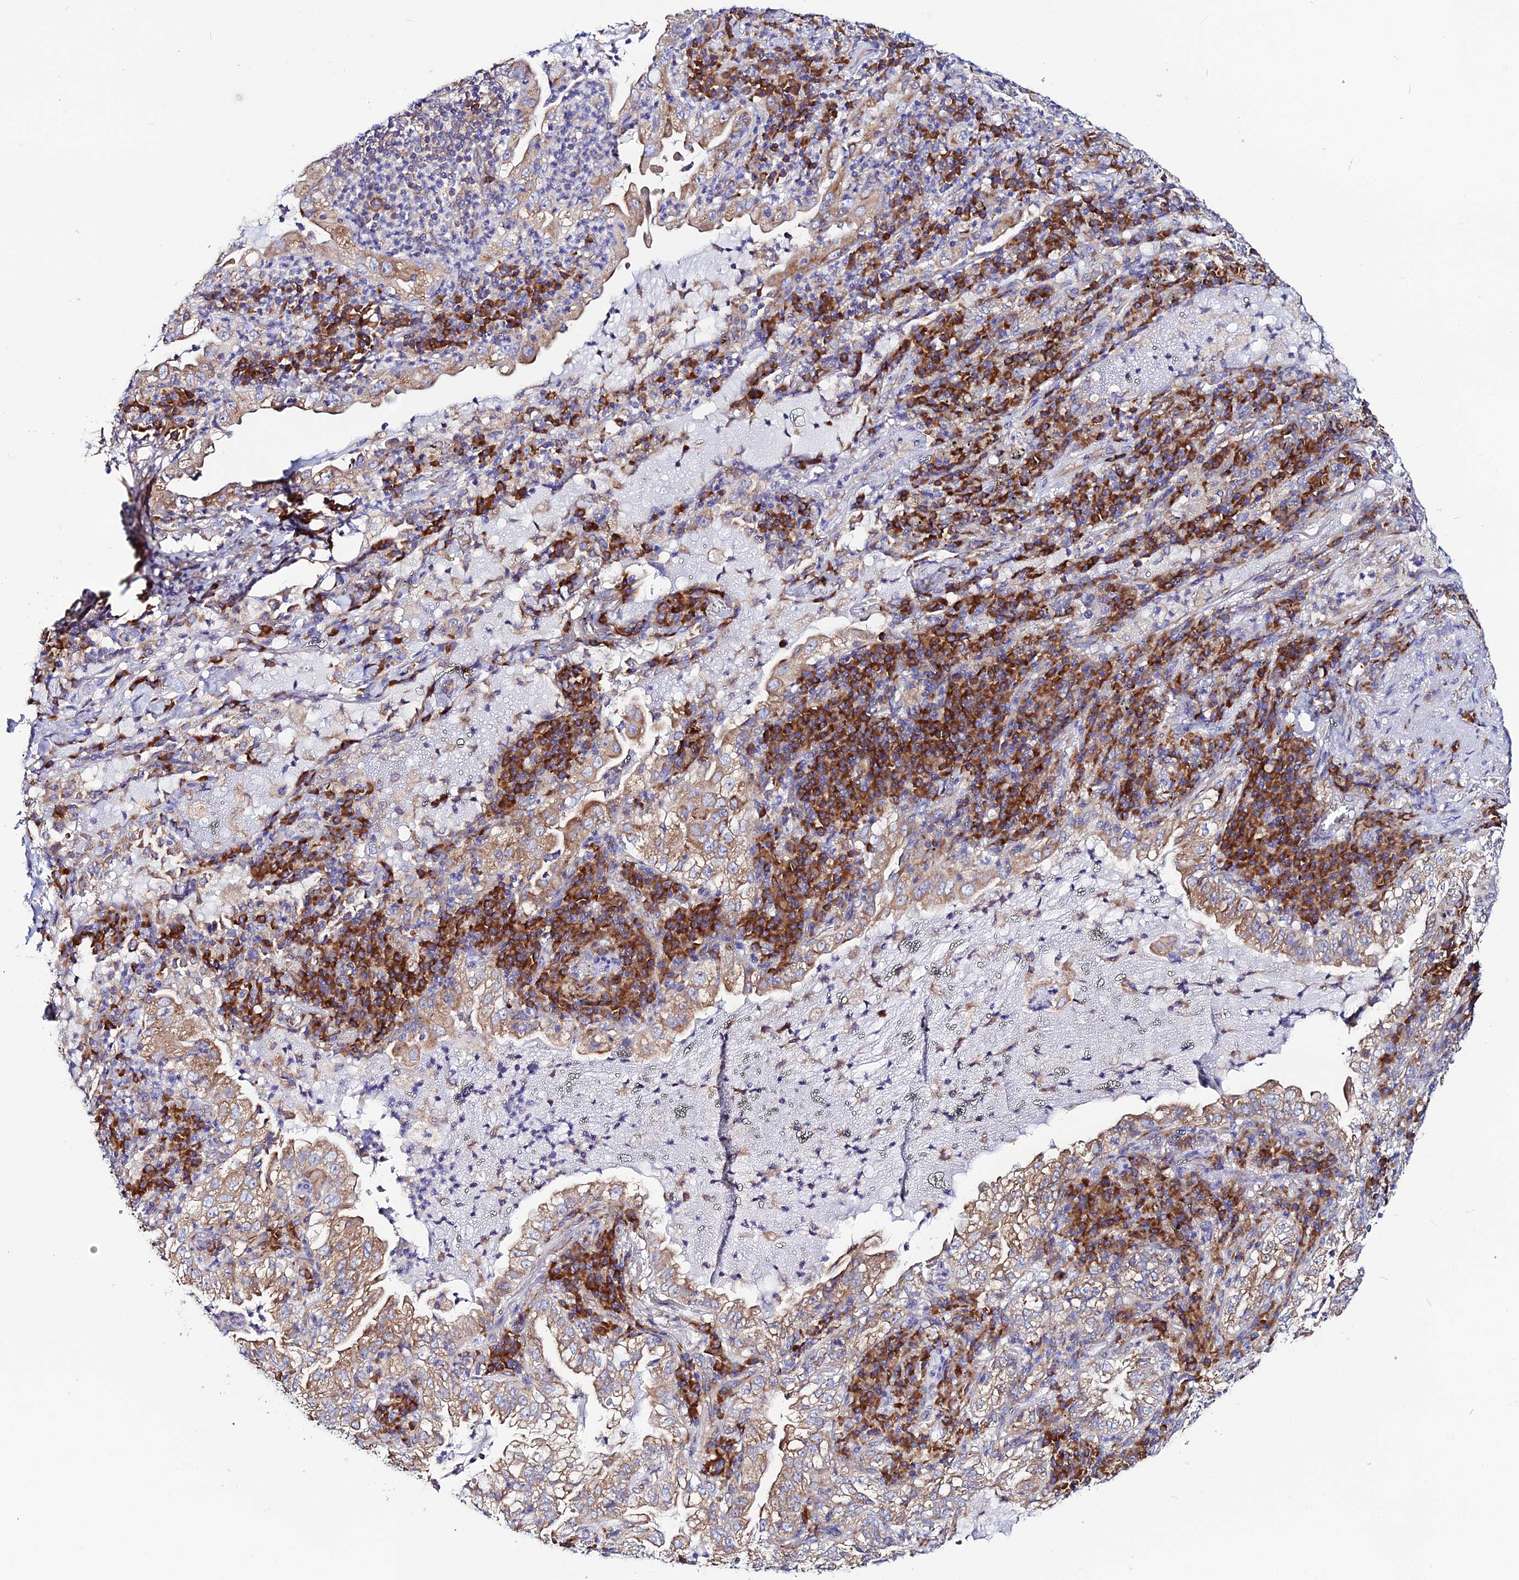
{"staining": {"intensity": "moderate", "quantity": ">75%", "location": "cytoplasmic/membranous"}, "tissue": "lung cancer", "cell_type": "Tumor cells", "image_type": "cancer", "snomed": [{"axis": "morphology", "description": "Adenocarcinoma, NOS"}, {"axis": "topography", "description": "Lung"}], "caption": "Immunohistochemistry of human lung cancer (adenocarcinoma) reveals medium levels of moderate cytoplasmic/membranous expression in about >75% of tumor cells.", "gene": "EEF1G", "patient": {"sex": "female", "age": 73}}